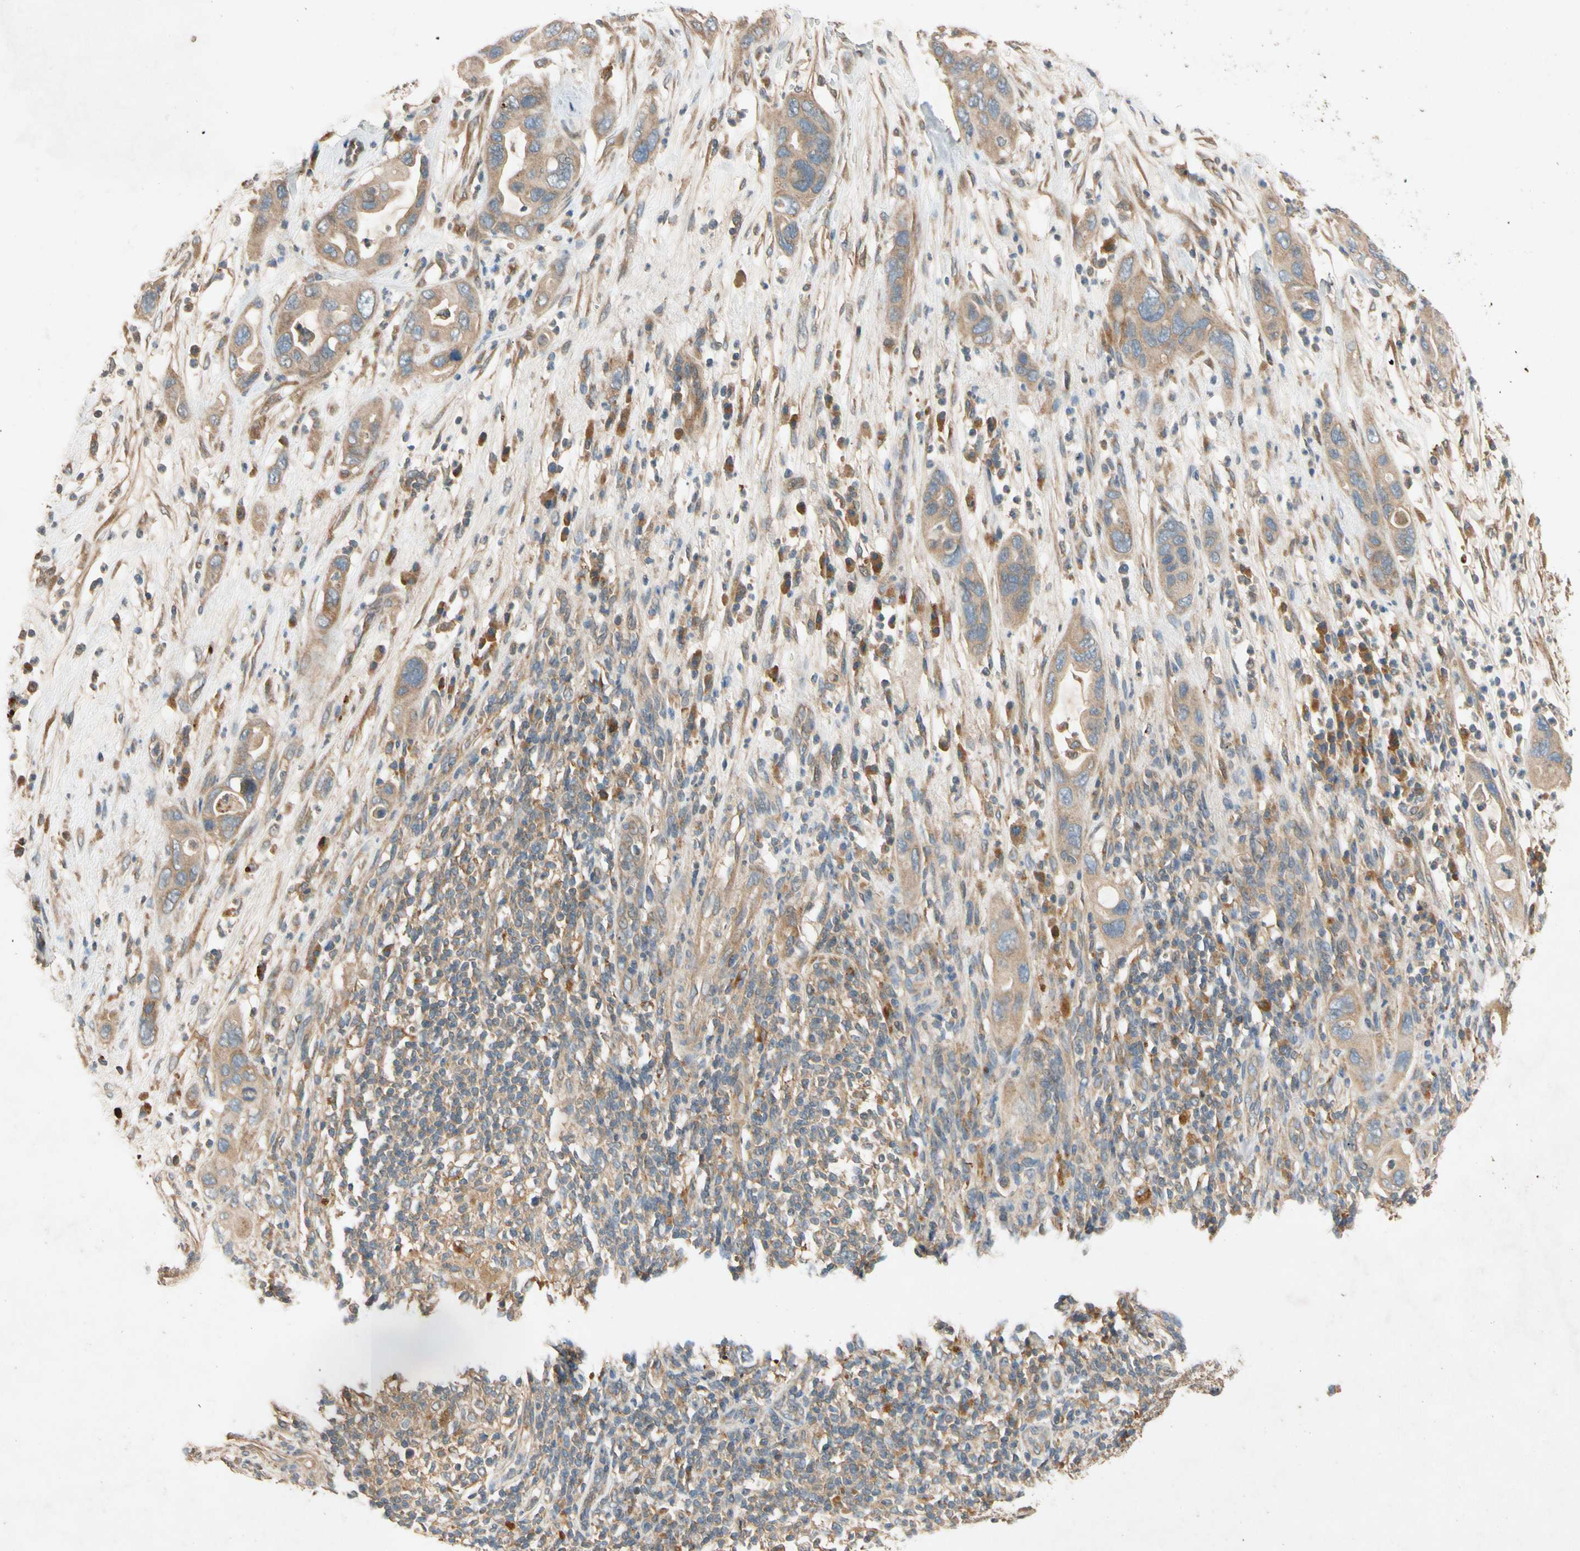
{"staining": {"intensity": "weak", "quantity": ">75%", "location": "cytoplasmic/membranous"}, "tissue": "pancreatic cancer", "cell_type": "Tumor cells", "image_type": "cancer", "snomed": [{"axis": "morphology", "description": "Adenocarcinoma, NOS"}, {"axis": "topography", "description": "Pancreas"}], "caption": "Adenocarcinoma (pancreatic) stained with DAB IHC reveals low levels of weak cytoplasmic/membranous staining in about >75% of tumor cells. (Stains: DAB (3,3'-diaminobenzidine) in brown, nuclei in blue, Microscopy: brightfield microscopy at high magnification).", "gene": "USP46", "patient": {"sex": "female", "age": 71}}